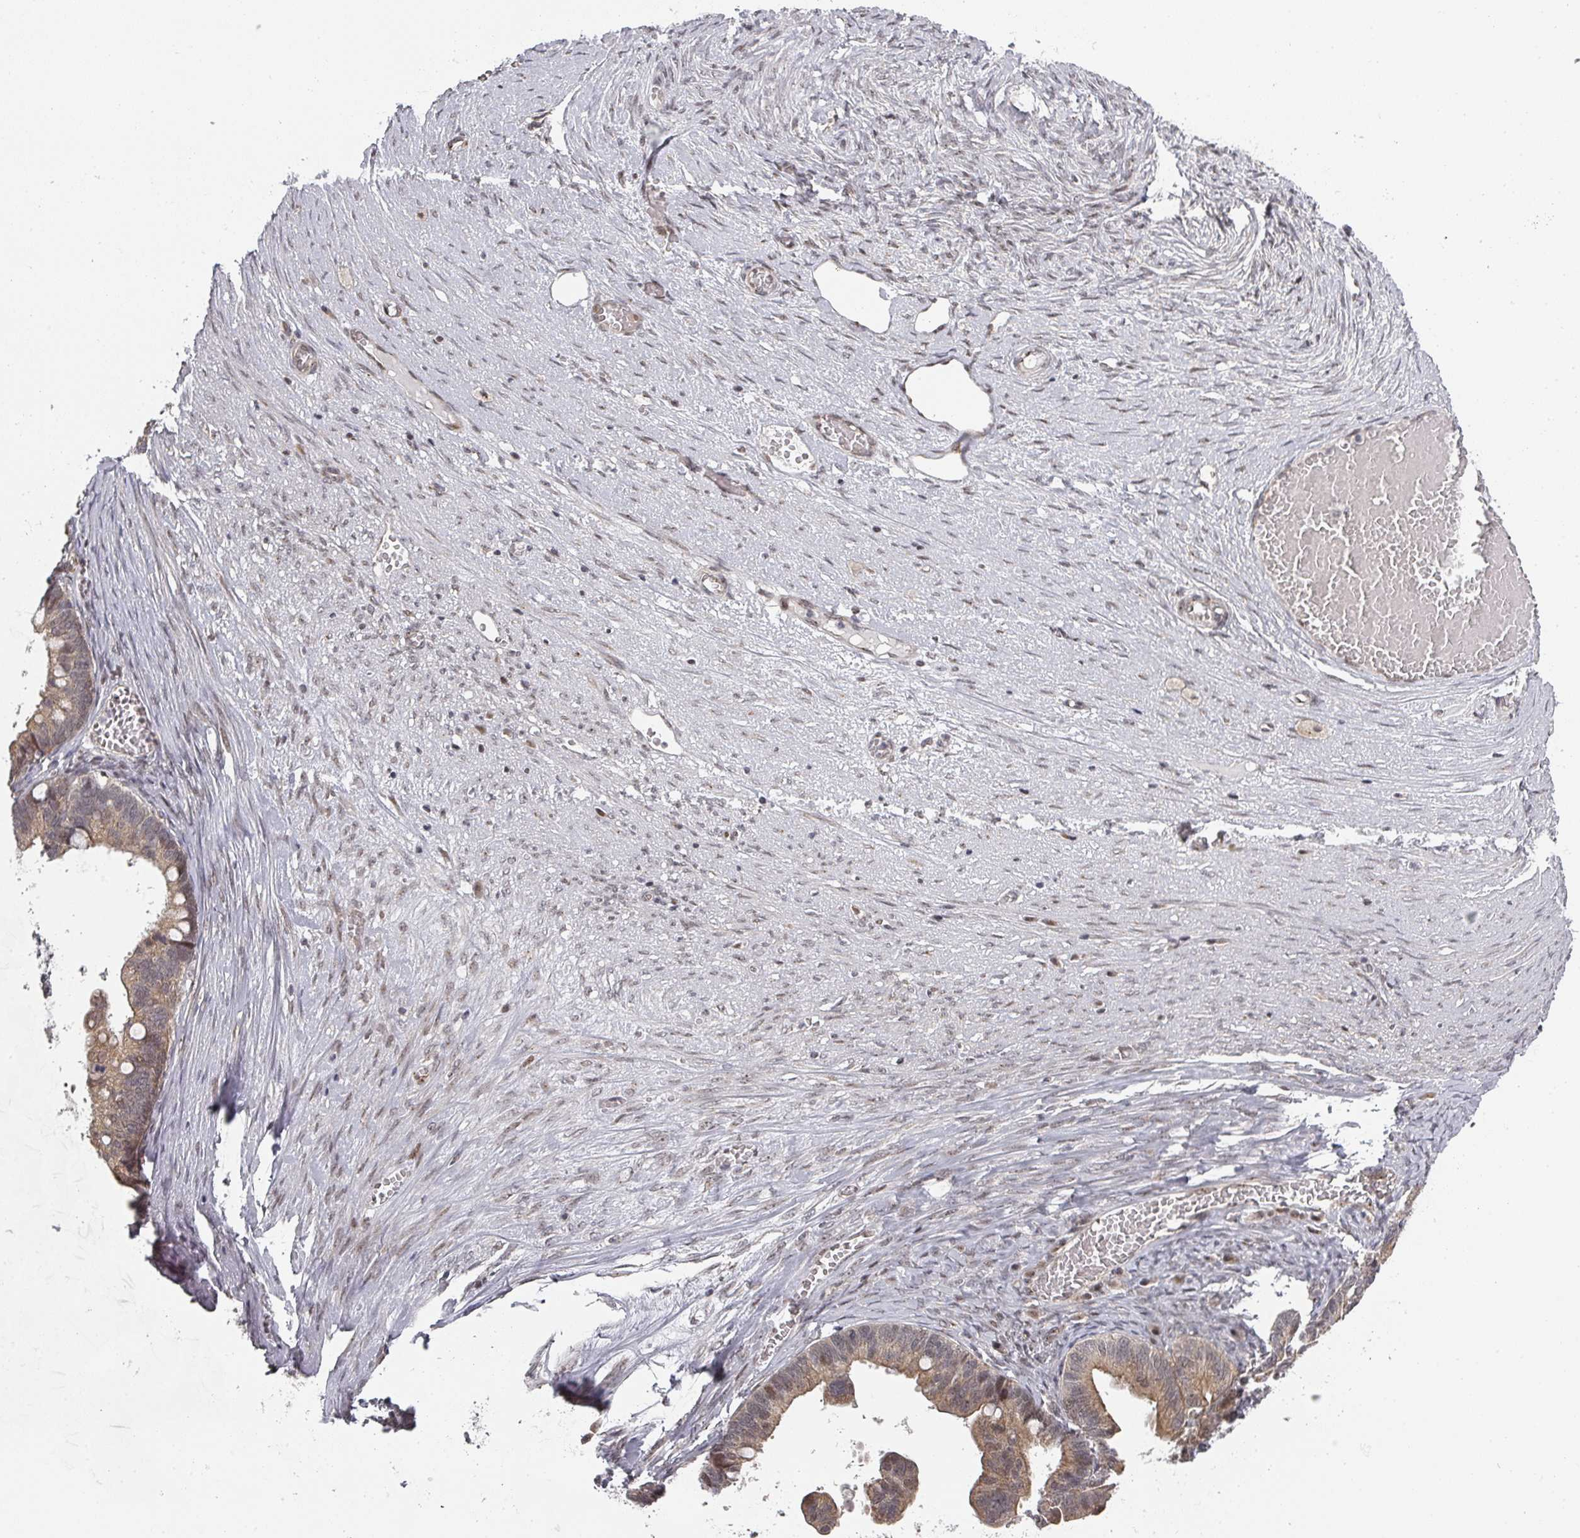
{"staining": {"intensity": "moderate", "quantity": ">75%", "location": "cytoplasmic/membranous,nuclear"}, "tissue": "ovarian cancer", "cell_type": "Tumor cells", "image_type": "cancer", "snomed": [{"axis": "morphology", "description": "Cystadenocarcinoma, serous, NOS"}, {"axis": "topography", "description": "Ovary"}], "caption": "Protein staining by IHC shows moderate cytoplasmic/membranous and nuclear positivity in about >75% of tumor cells in ovarian cancer (serous cystadenocarcinoma).", "gene": "KIF1C", "patient": {"sex": "female", "age": 56}}